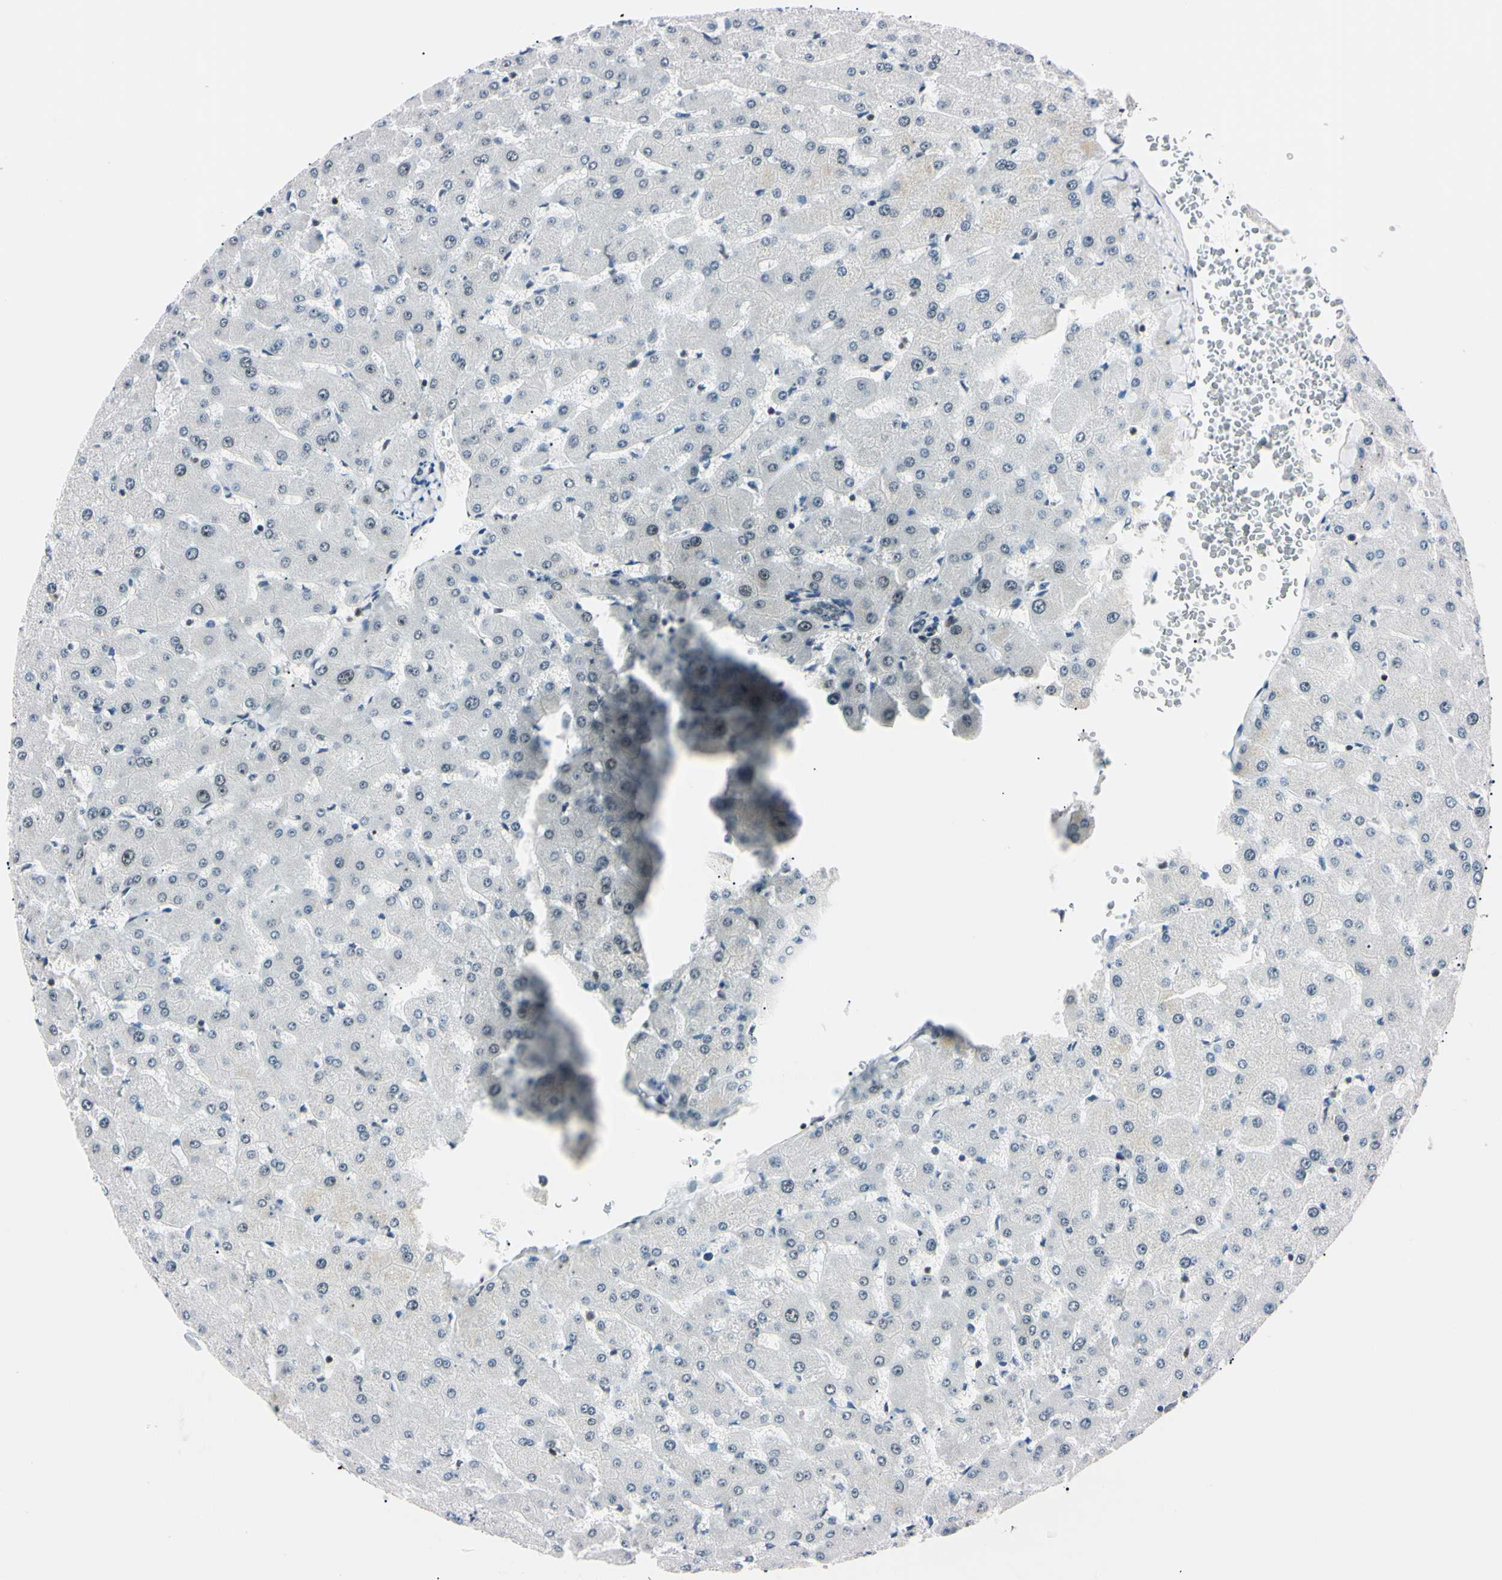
{"staining": {"intensity": "negative", "quantity": "none", "location": "none"}, "tissue": "liver", "cell_type": "Hepatocytes", "image_type": "normal", "snomed": [{"axis": "morphology", "description": "Normal tissue, NOS"}, {"axis": "topography", "description": "Liver"}], "caption": "This image is of unremarkable liver stained with immunohistochemistry (IHC) to label a protein in brown with the nuclei are counter-stained blue. There is no expression in hepatocytes. (Brightfield microscopy of DAB (3,3'-diaminobenzidine) immunohistochemistry at high magnification).", "gene": "C1orf174", "patient": {"sex": "female", "age": 63}}